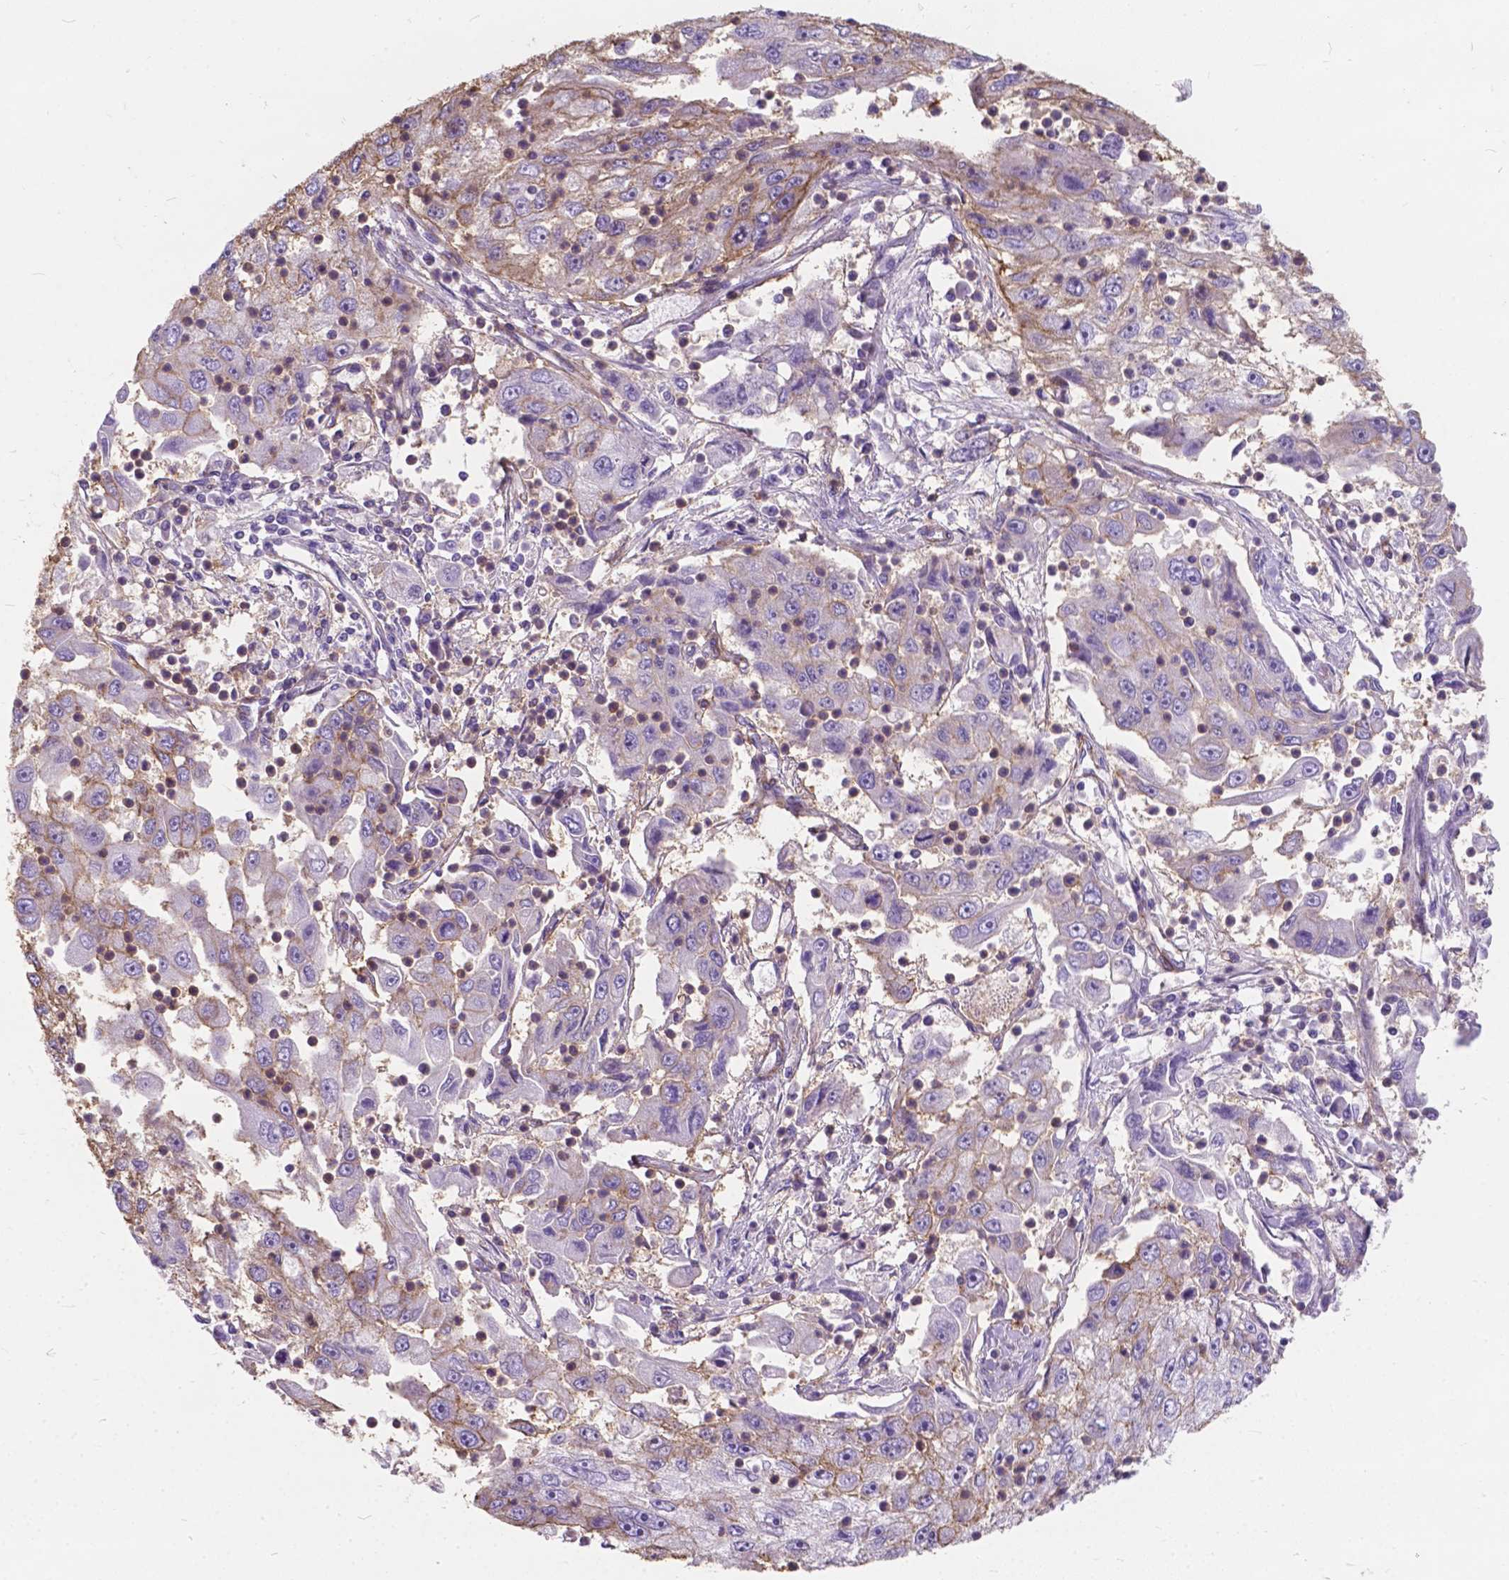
{"staining": {"intensity": "negative", "quantity": "none", "location": "none"}, "tissue": "cervical cancer", "cell_type": "Tumor cells", "image_type": "cancer", "snomed": [{"axis": "morphology", "description": "Squamous cell carcinoma, NOS"}, {"axis": "topography", "description": "Cervix"}], "caption": "DAB immunohistochemical staining of human cervical cancer (squamous cell carcinoma) shows no significant staining in tumor cells. (Brightfield microscopy of DAB IHC at high magnification).", "gene": "KIAA0040", "patient": {"sex": "female", "age": 36}}